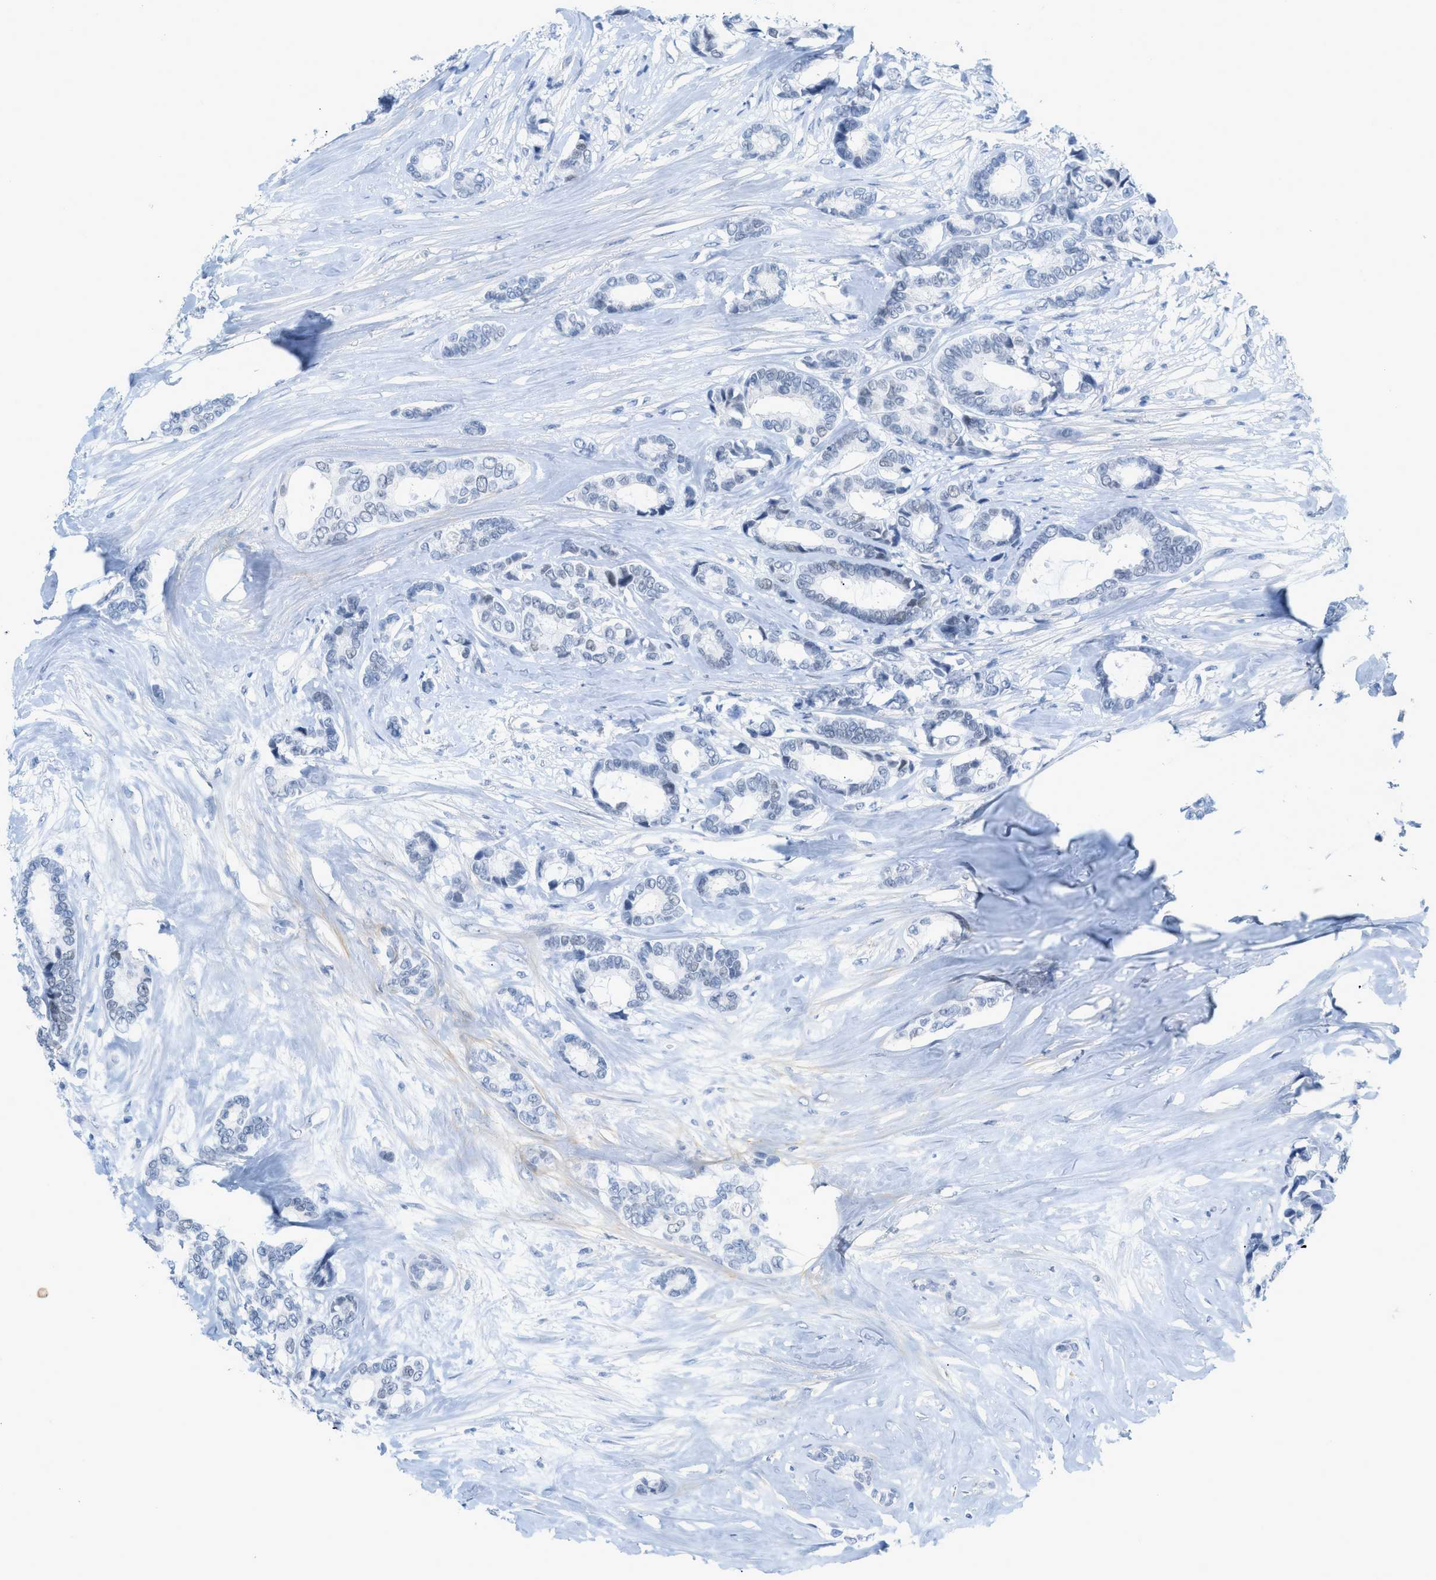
{"staining": {"intensity": "negative", "quantity": "none", "location": "none"}, "tissue": "breast cancer", "cell_type": "Tumor cells", "image_type": "cancer", "snomed": [{"axis": "morphology", "description": "Duct carcinoma"}, {"axis": "topography", "description": "Breast"}], "caption": "Immunohistochemistry (IHC) histopathology image of neoplastic tissue: human breast cancer (invasive ductal carcinoma) stained with DAB (3,3'-diaminobenzidine) exhibits no significant protein positivity in tumor cells.", "gene": "HLTF", "patient": {"sex": "female", "age": 87}}